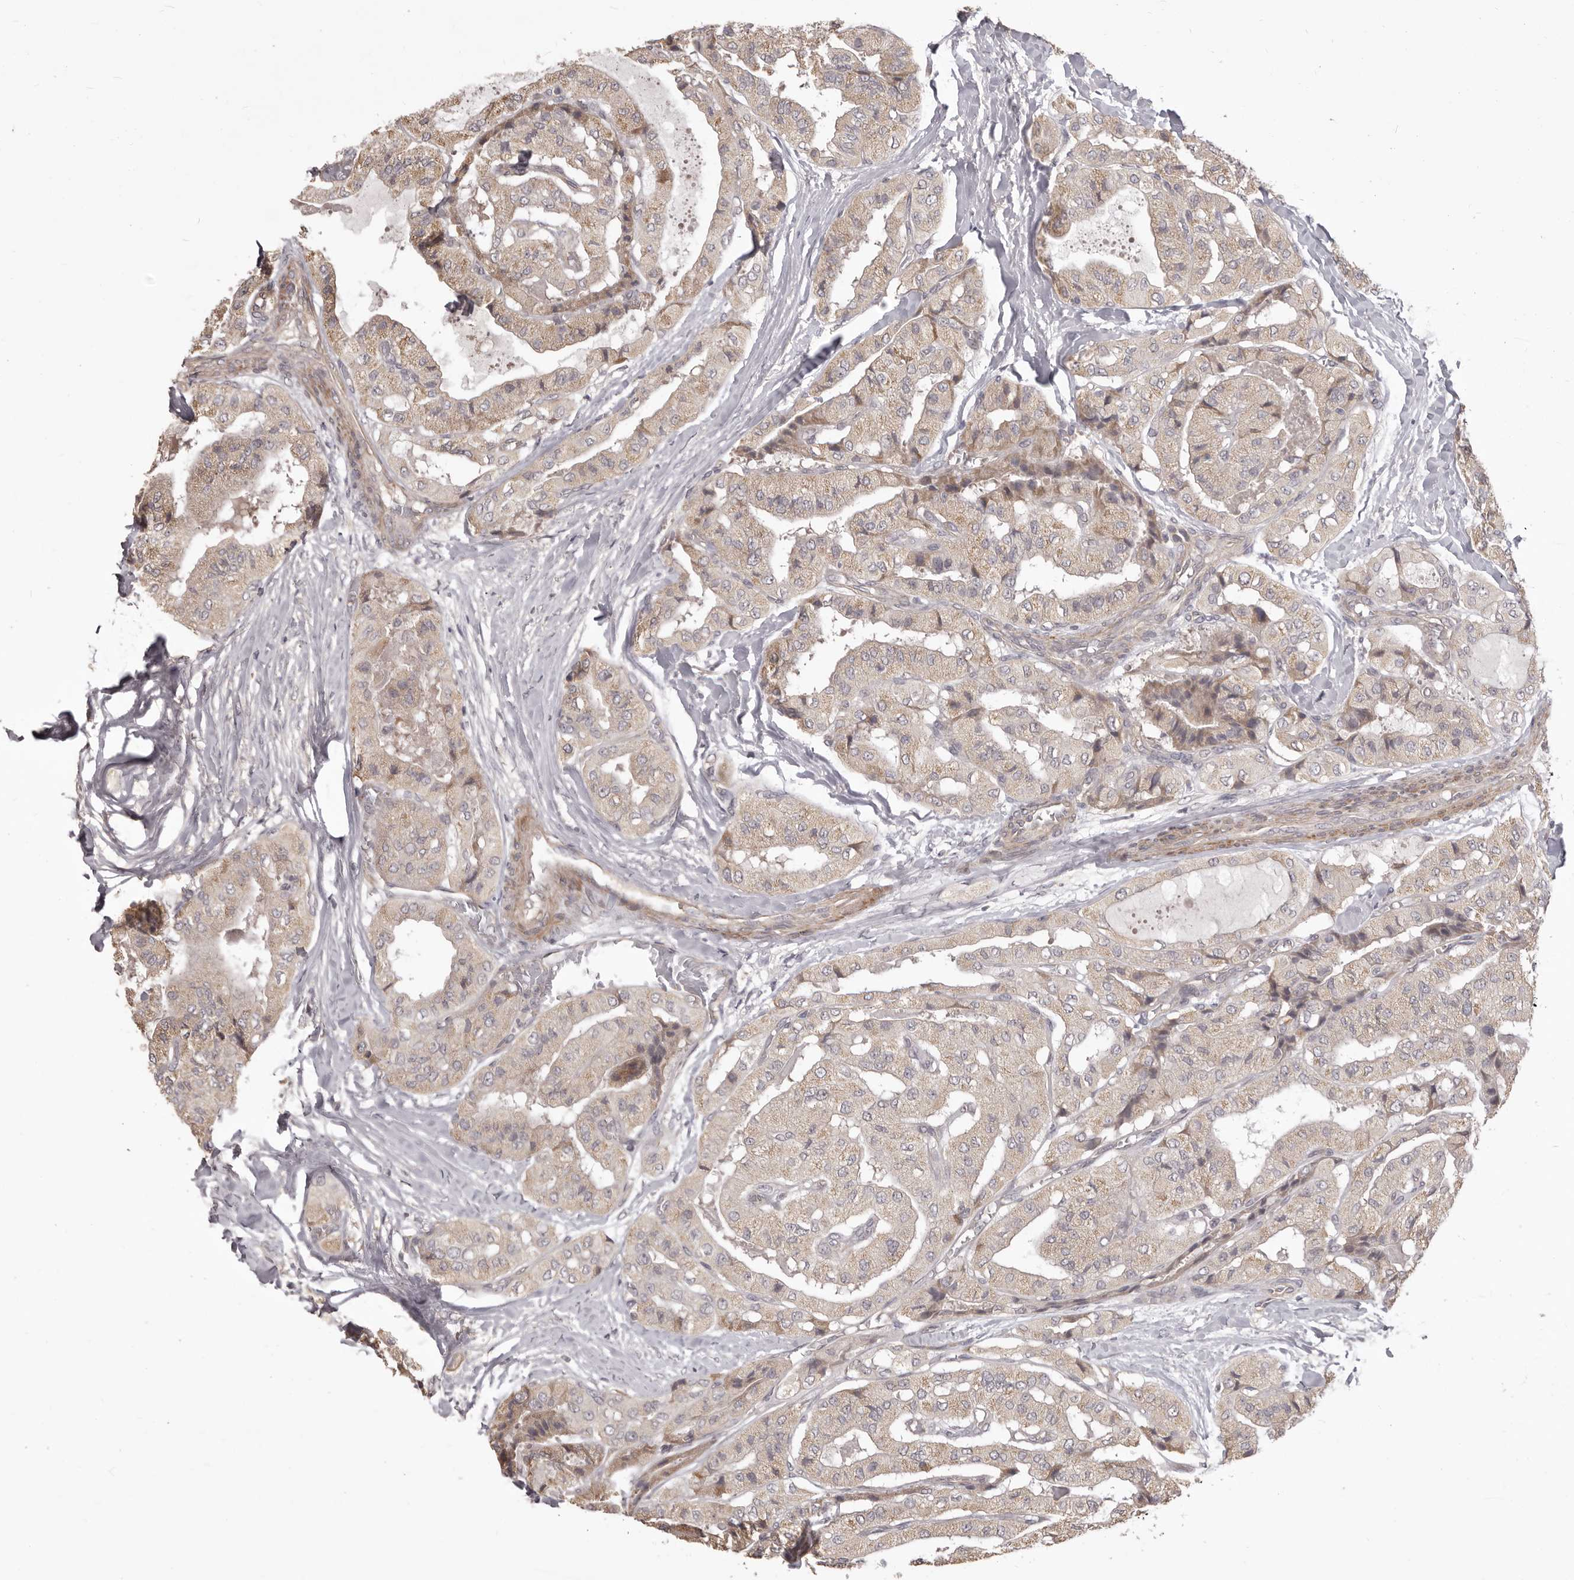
{"staining": {"intensity": "weak", "quantity": ">75%", "location": "cytoplasmic/membranous"}, "tissue": "thyroid cancer", "cell_type": "Tumor cells", "image_type": "cancer", "snomed": [{"axis": "morphology", "description": "Papillary adenocarcinoma, NOS"}, {"axis": "topography", "description": "Thyroid gland"}], "caption": "Thyroid cancer tissue reveals weak cytoplasmic/membranous staining in approximately >75% of tumor cells, visualized by immunohistochemistry.", "gene": "HRH1", "patient": {"sex": "female", "age": 59}}